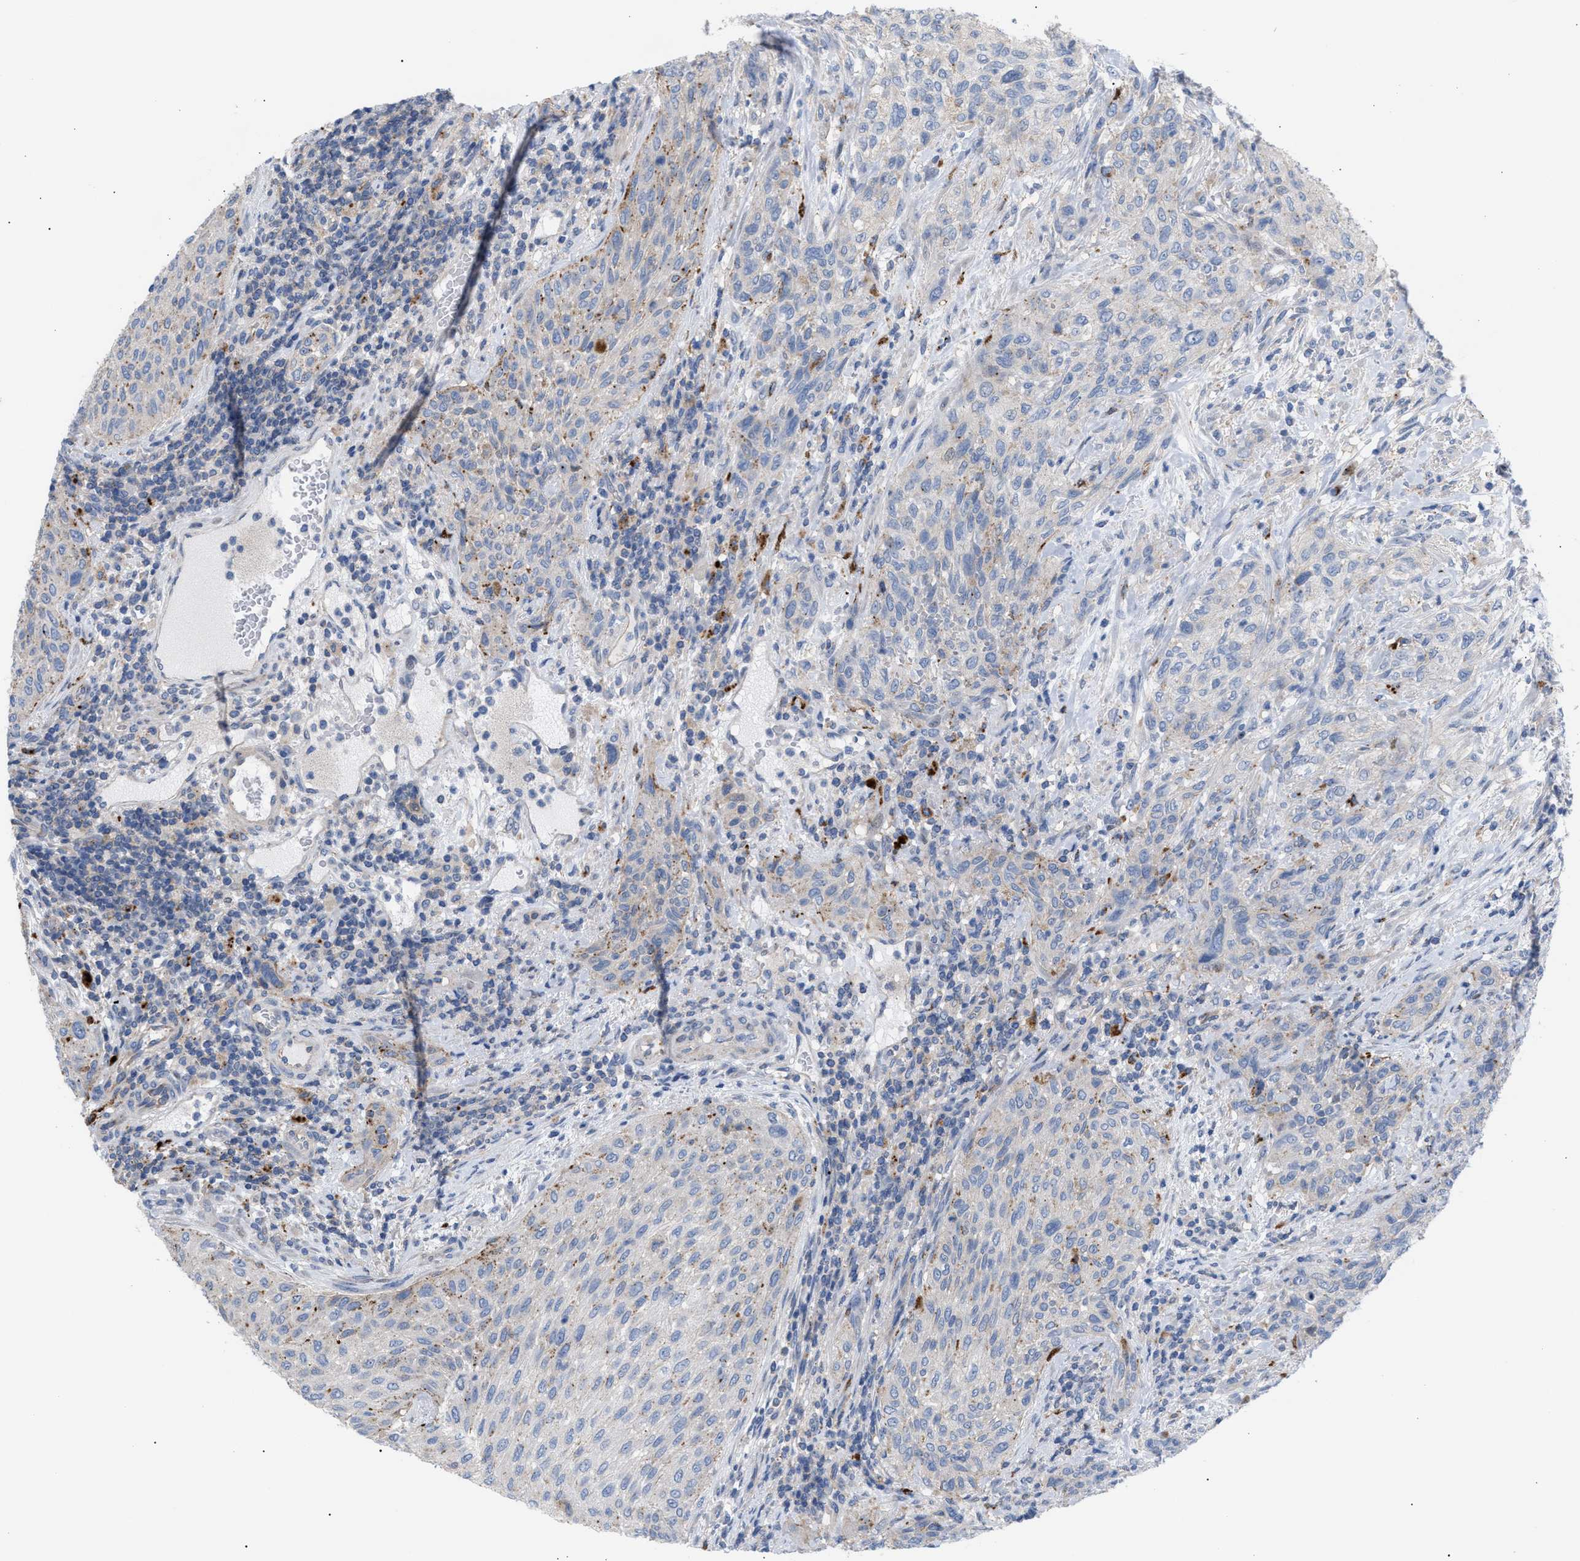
{"staining": {"intensity": "negative", "quantity": "none", "location": "none"}, "tissue": "urothelial cancer", "cell_type": "Tumor cells", "image_type": "cancer", "snomed": [{"axis": "morphology", "description": "Urothelial carcinoma, Low grade"}, {"axis": "morphology", "description": "Urothelial carcinoma, High grade"}, {"axis": "topography", "description": "Urinary bladder"}], "caption": "Tumor cells are negative for protein expression in human low-grade urothelial carcinoma.", "gene": "MBTD1", "patient": {"sex": "male", "age": 35}}